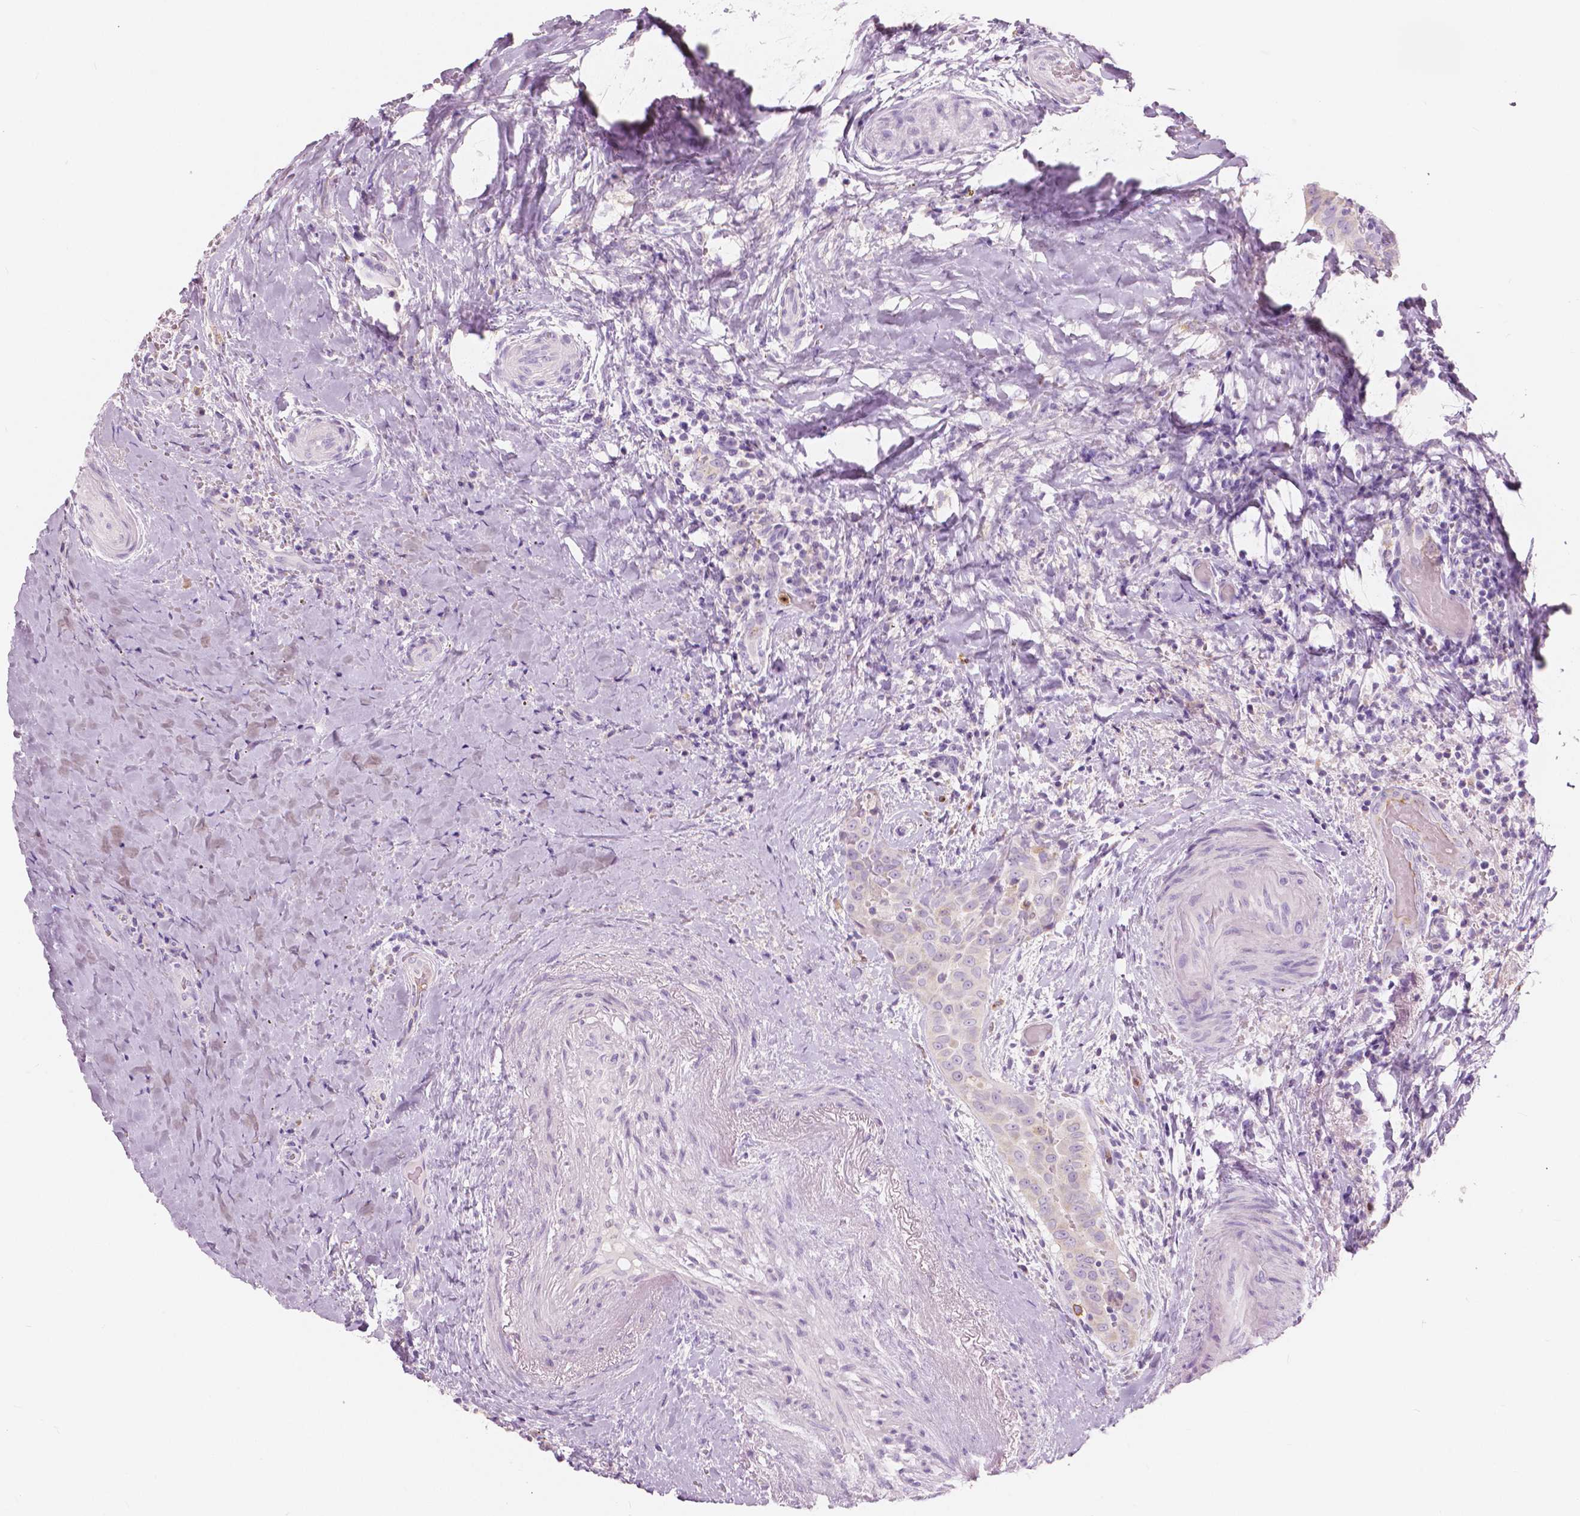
{"staining": {"intensity": "negative", "quantity": "none", "location": "none"}, "tissue": "thyroid cancer", "cell_type": "Tumor cells", "image_type": "cancer", "snomed": [{"axis": "morphology", "description": "Papillary adenocarcinoma, NOS"}, {"axis": "morphology", "description": "Papillary adenoma metastatic"}, {"axis": "topography", "description": "Thyroid gland"}], "caption": "Immunohistochemical staining of papillary adenocarcinoma (thyroid) demonstrates no significant staining in tumor cells.", "gene": "CXCR2", "patient": {"sex": "female", "age": 50}}